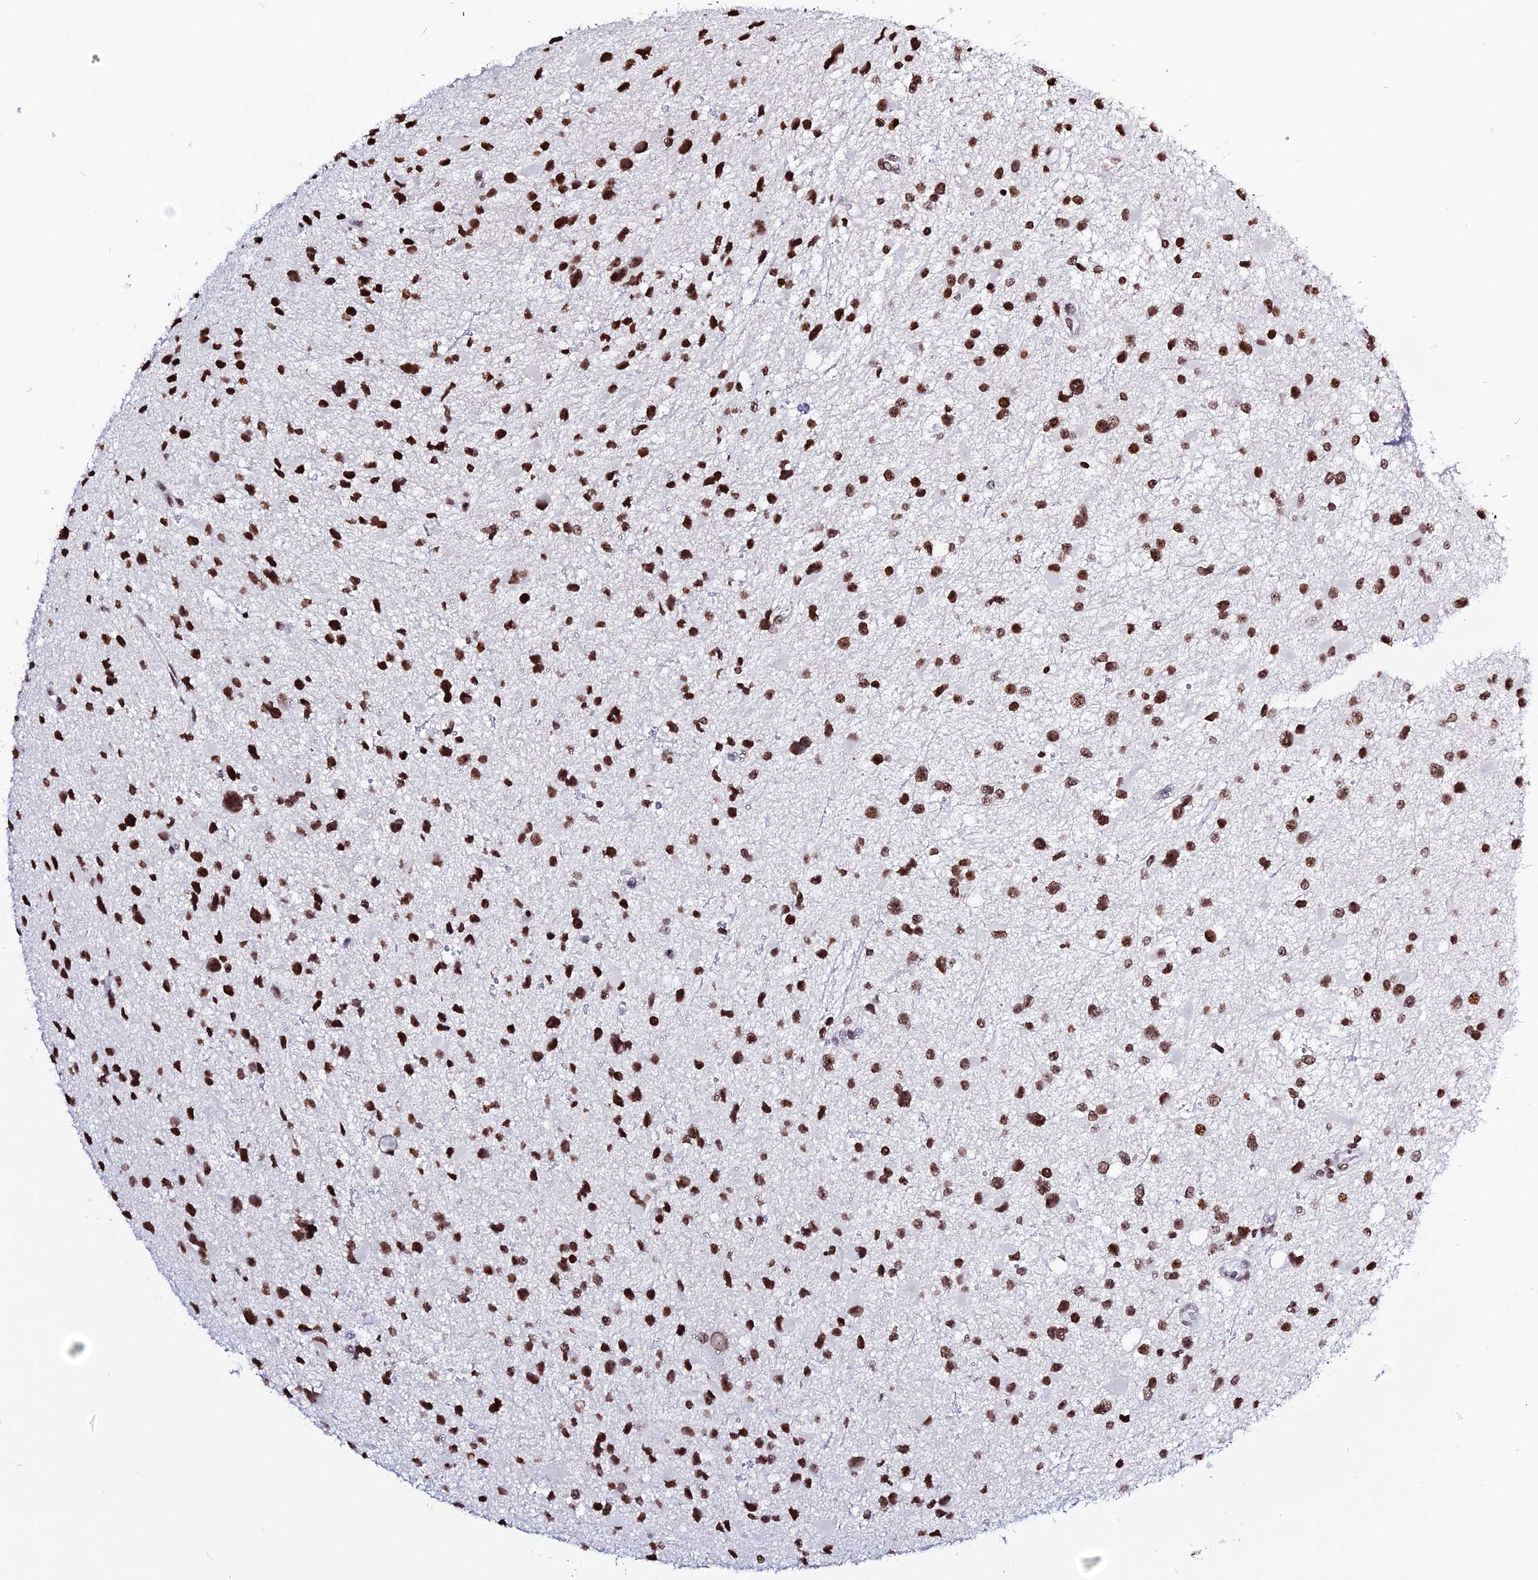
{"staining": {"intensity": "strong", "quantity": ">75%", "location": "nuclear"}, "tissue": "glioma", "cell_type": "Tumor cells", "image_type": "cancer", "snomed": [{"axis": "morphology", "description": "Glioma, malignant, Low grade"}, {"axis": "topography", "description": "Brain"}], "caption": "DAB immunohistochemical staining of human glioma demonstrates strong nuclear protein expression in about >75% of tumor cells. The protein is shown in brown color, while the nuclei are stained blue.", "gene": "MACROH2A2", "patient": {"sex": "female", "age": 32}}